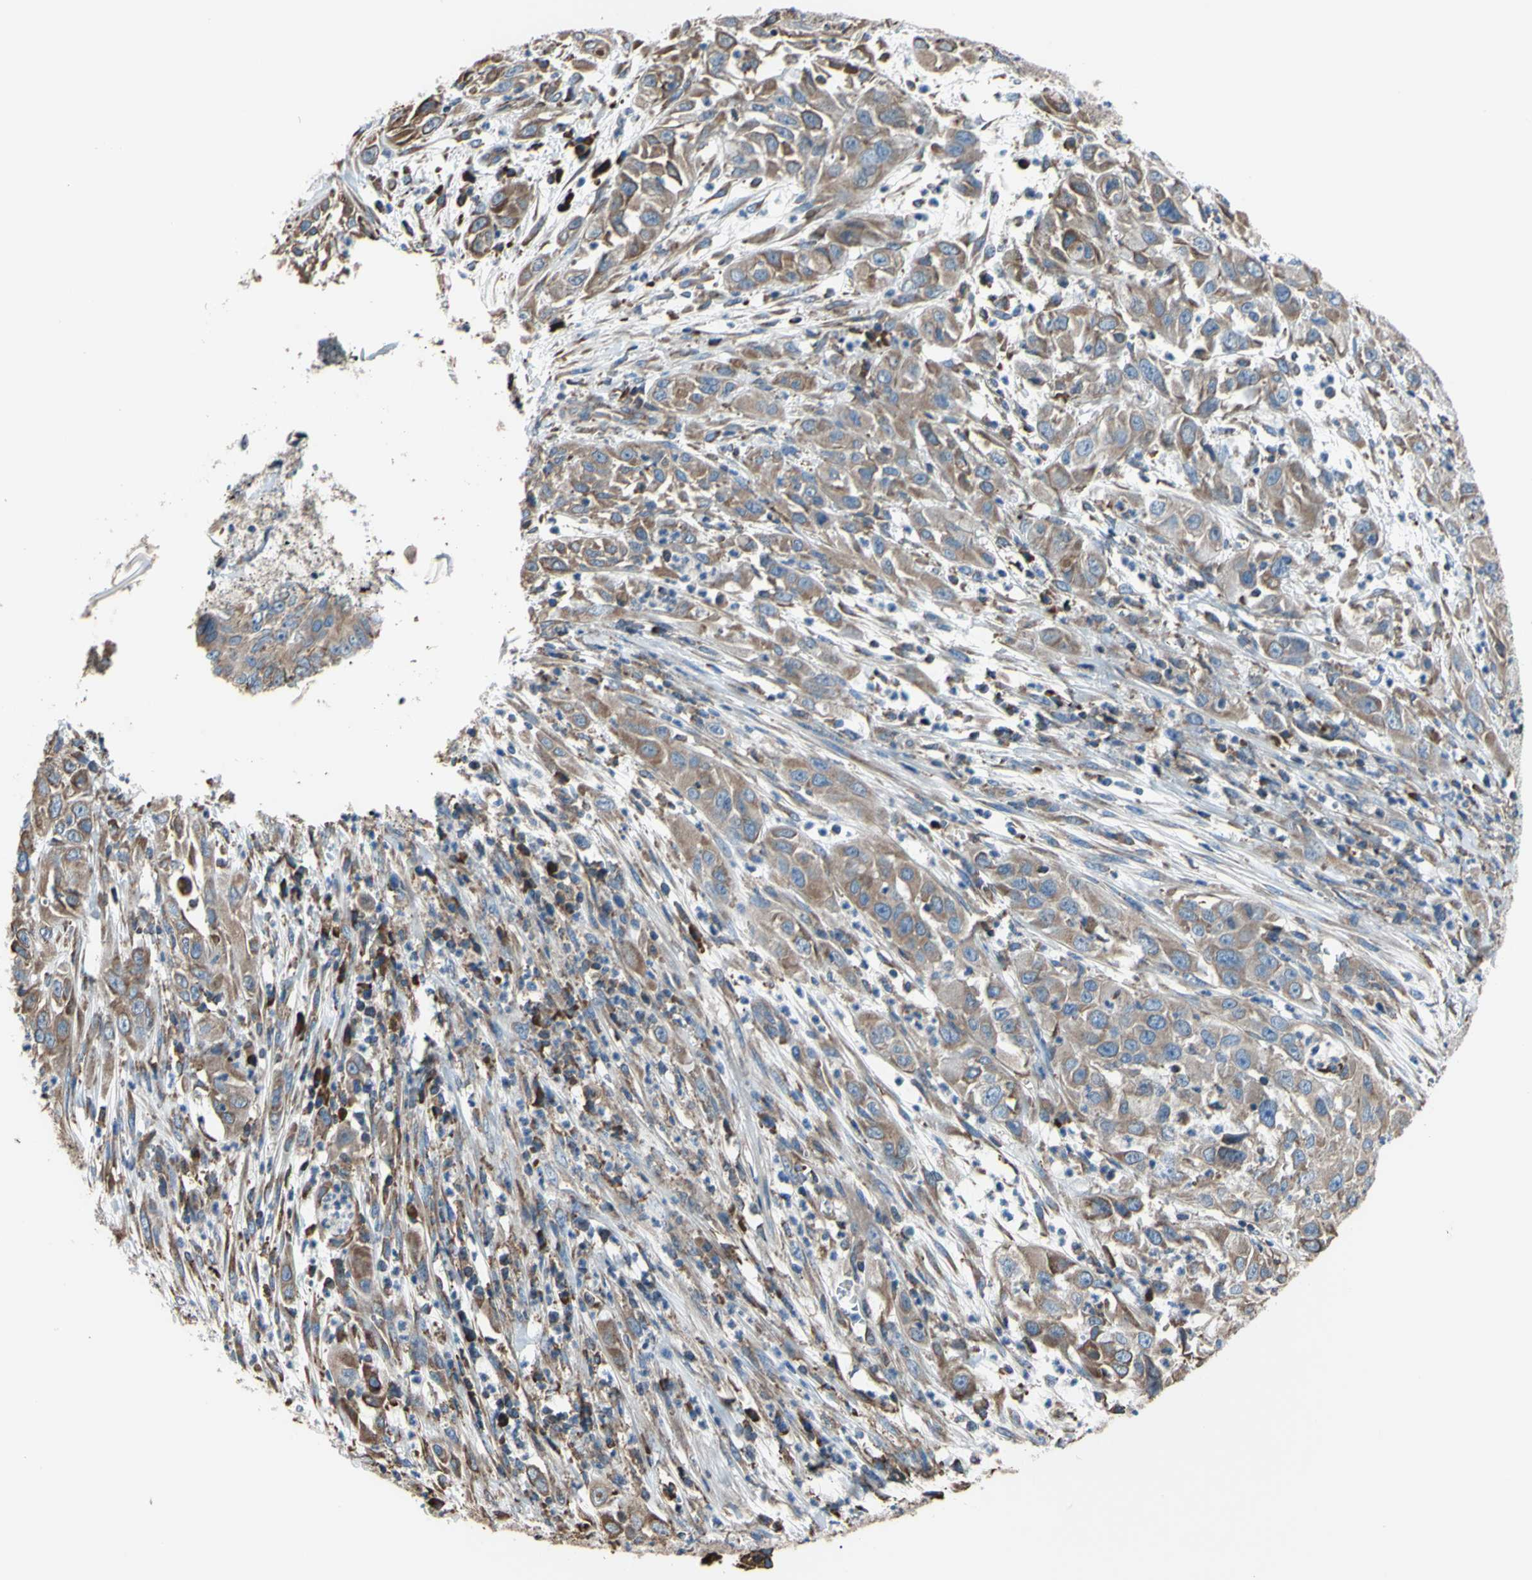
{"staining": {"intensity": "moderate", "quantity": ">75%", "location": "cytoplasmic/membranous"}, "tissue": "cervical cancer", "cell_type": "Tumor cells", "image_type": "cancer", "snomed": [{"axis": "morphology", "description": "Squamous cell carcinoma, NOS"}, {"axis": "topography", "description": "Cervix"}], "caption": "Tumor cells reveal medium levels of moderate cytoplasmic/membranous positivity in about >75% of cells in human cervical cancer (squamous cell carcinoma).", "gene": "BMF", "patient": {"sex": "female", "age": 32}}